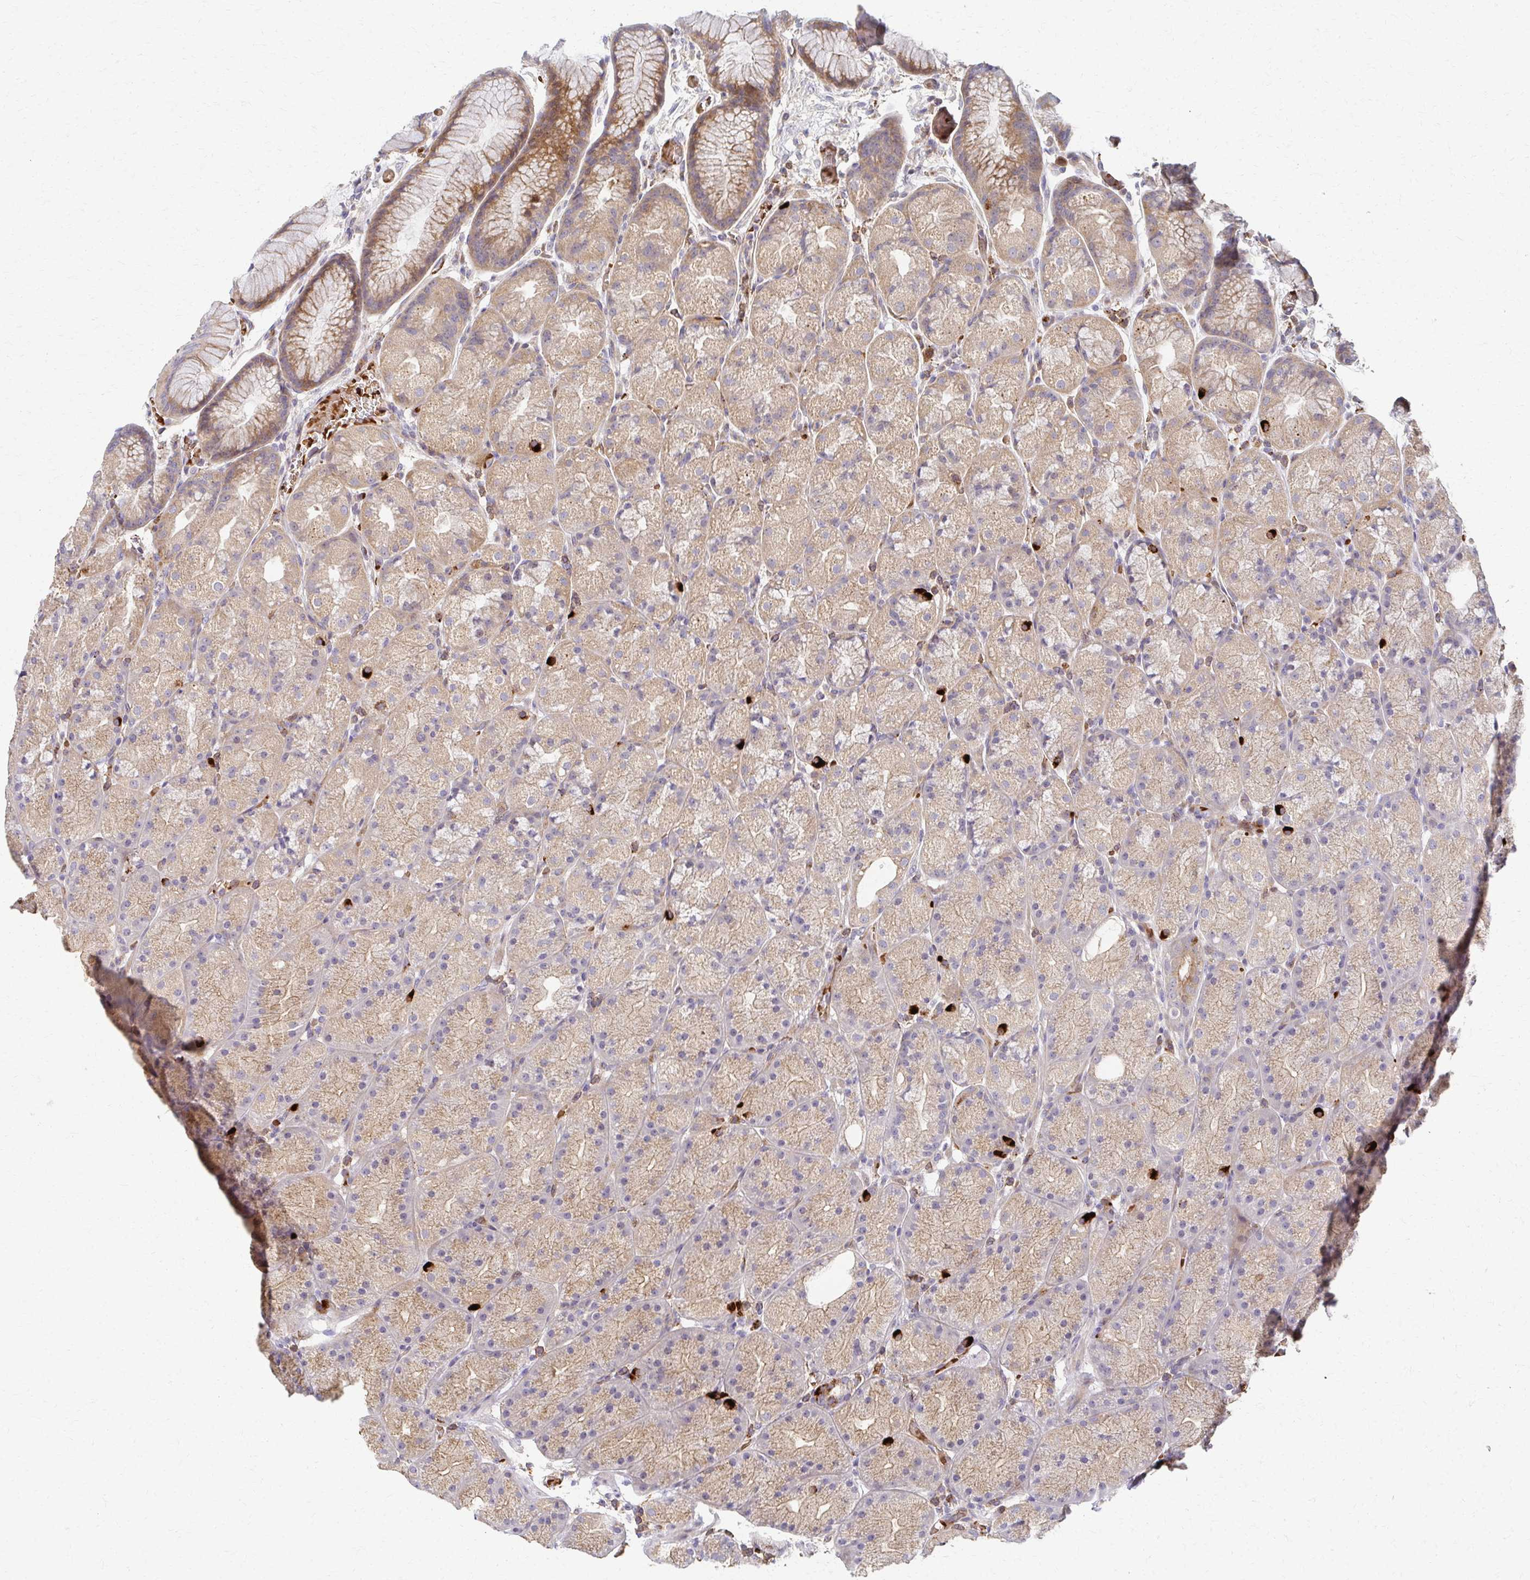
{"staining": {"intensity": "weak", "quantity": ">75%", "location": "cytoplasmic/membranous"}, "tissue": "stomach", "cell_type": "Glandular cells", "image_type": "normal", "snomed": [{"axis": "morphology", "description": "Normal tissue, NOS"}, {"axis": "topography", "description": "Stomach, upper"}, {"axis": "topography", "description": "Stomach"}], "caption": "Stomach stained with DAB (3,3'-diaminobenzidine) immunohistochemistry (IHC) exhibits low levels of weak cytoplasmic/membranous positivity in approximately >75% of glandular cells. (DAB = brown stain, brightfield microscopy at high magnification).", "gene": "SKA2", "patient": {"sex": "male", "age": 48}}